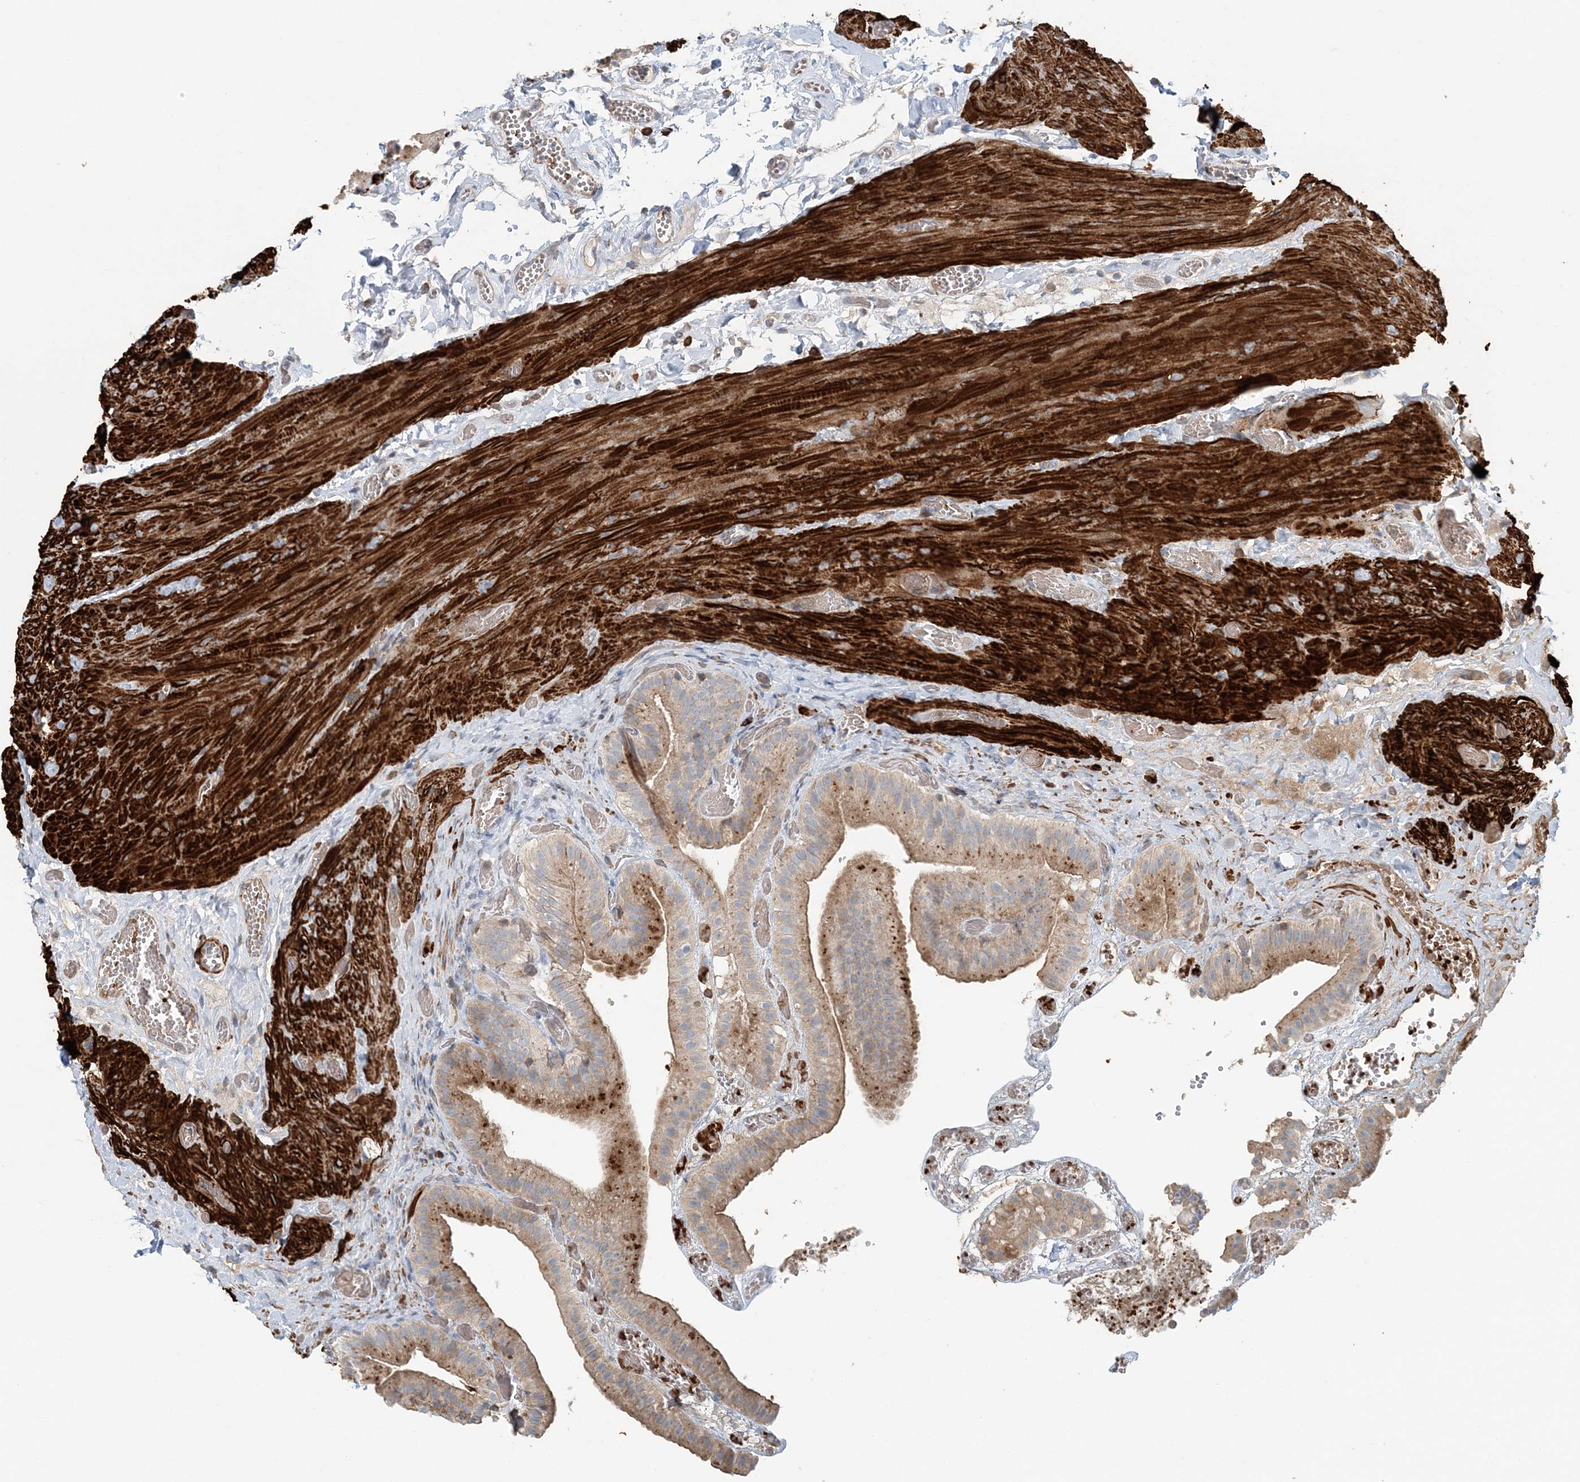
{"staining": {"intensity": "moderate", "quantity": "25%-75%", "location": "cytoplasmic/membranous"}, "tissue": "gallbladder", "cell_type": "Glandular cells", "image_type": "normal", "snomed": [{"axis": "morphology", "description": "Normal tissue, NOS"}, {"axis": "topography", "description": "Gallbladder"}], "caption": "Normal gallbladder demonstrates moderate cytoplasmic/membranous expression in about 25%-75% of glandular cells.", "gene": "TTI1", "patient": {"sex": "female", "age": 64}}